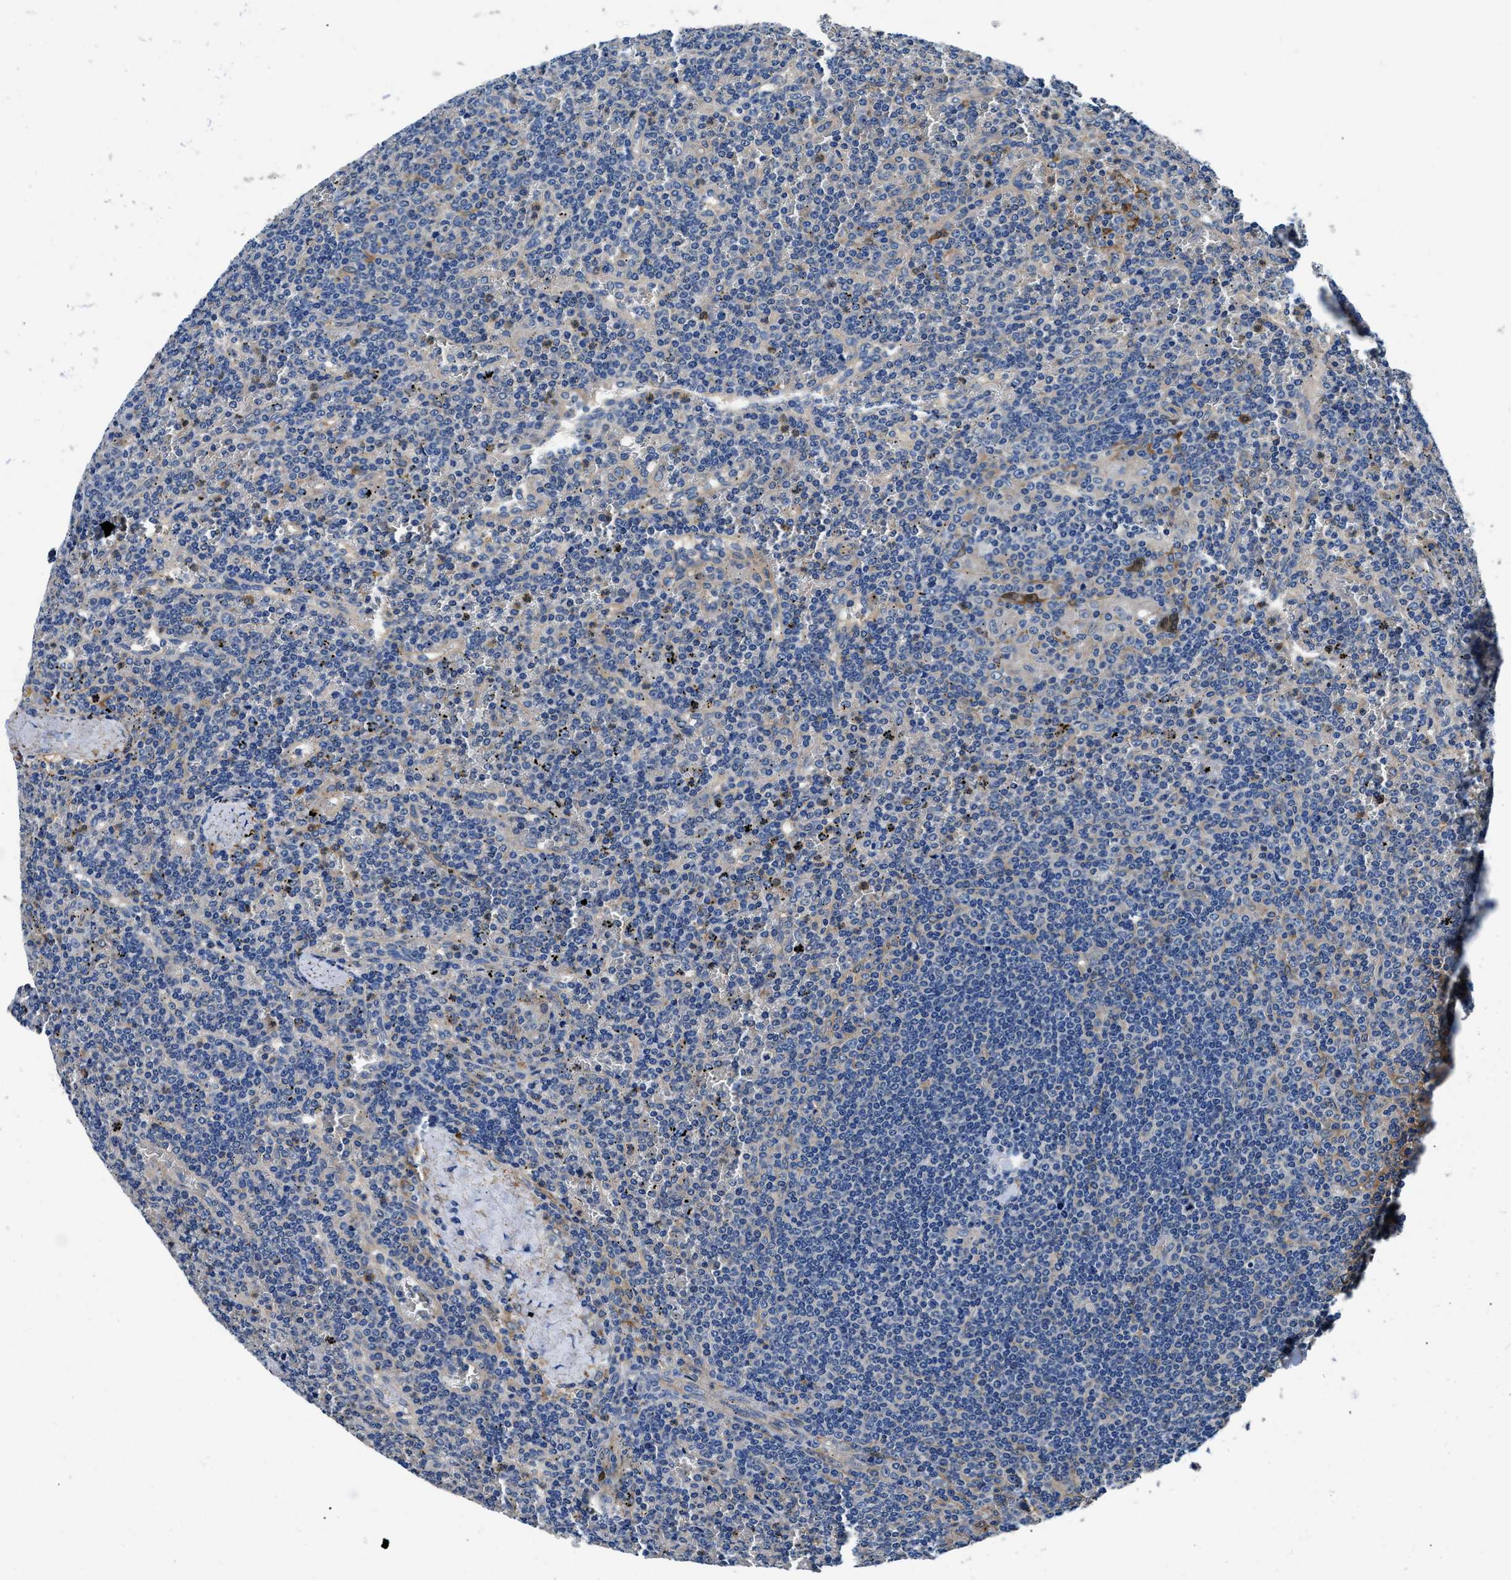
{"staining": {"intensity": "negative", "quantity": "none", "location": "none"}, "tissue": "lymphoma", "cell_type": "Tumor cells", "image_type": "cancer", "snomed": [{"axis": "morphology", "description": "Malignant lymphoma, non-Hodgkin's type, Low grade"}, {"axis": "topography", "description": "Spleen"}], "caption": "An image of human lymphoma is negative for staining in tumor cells.", "gene": "NEU1", "patient": {"sex": "female", "age": 19}}